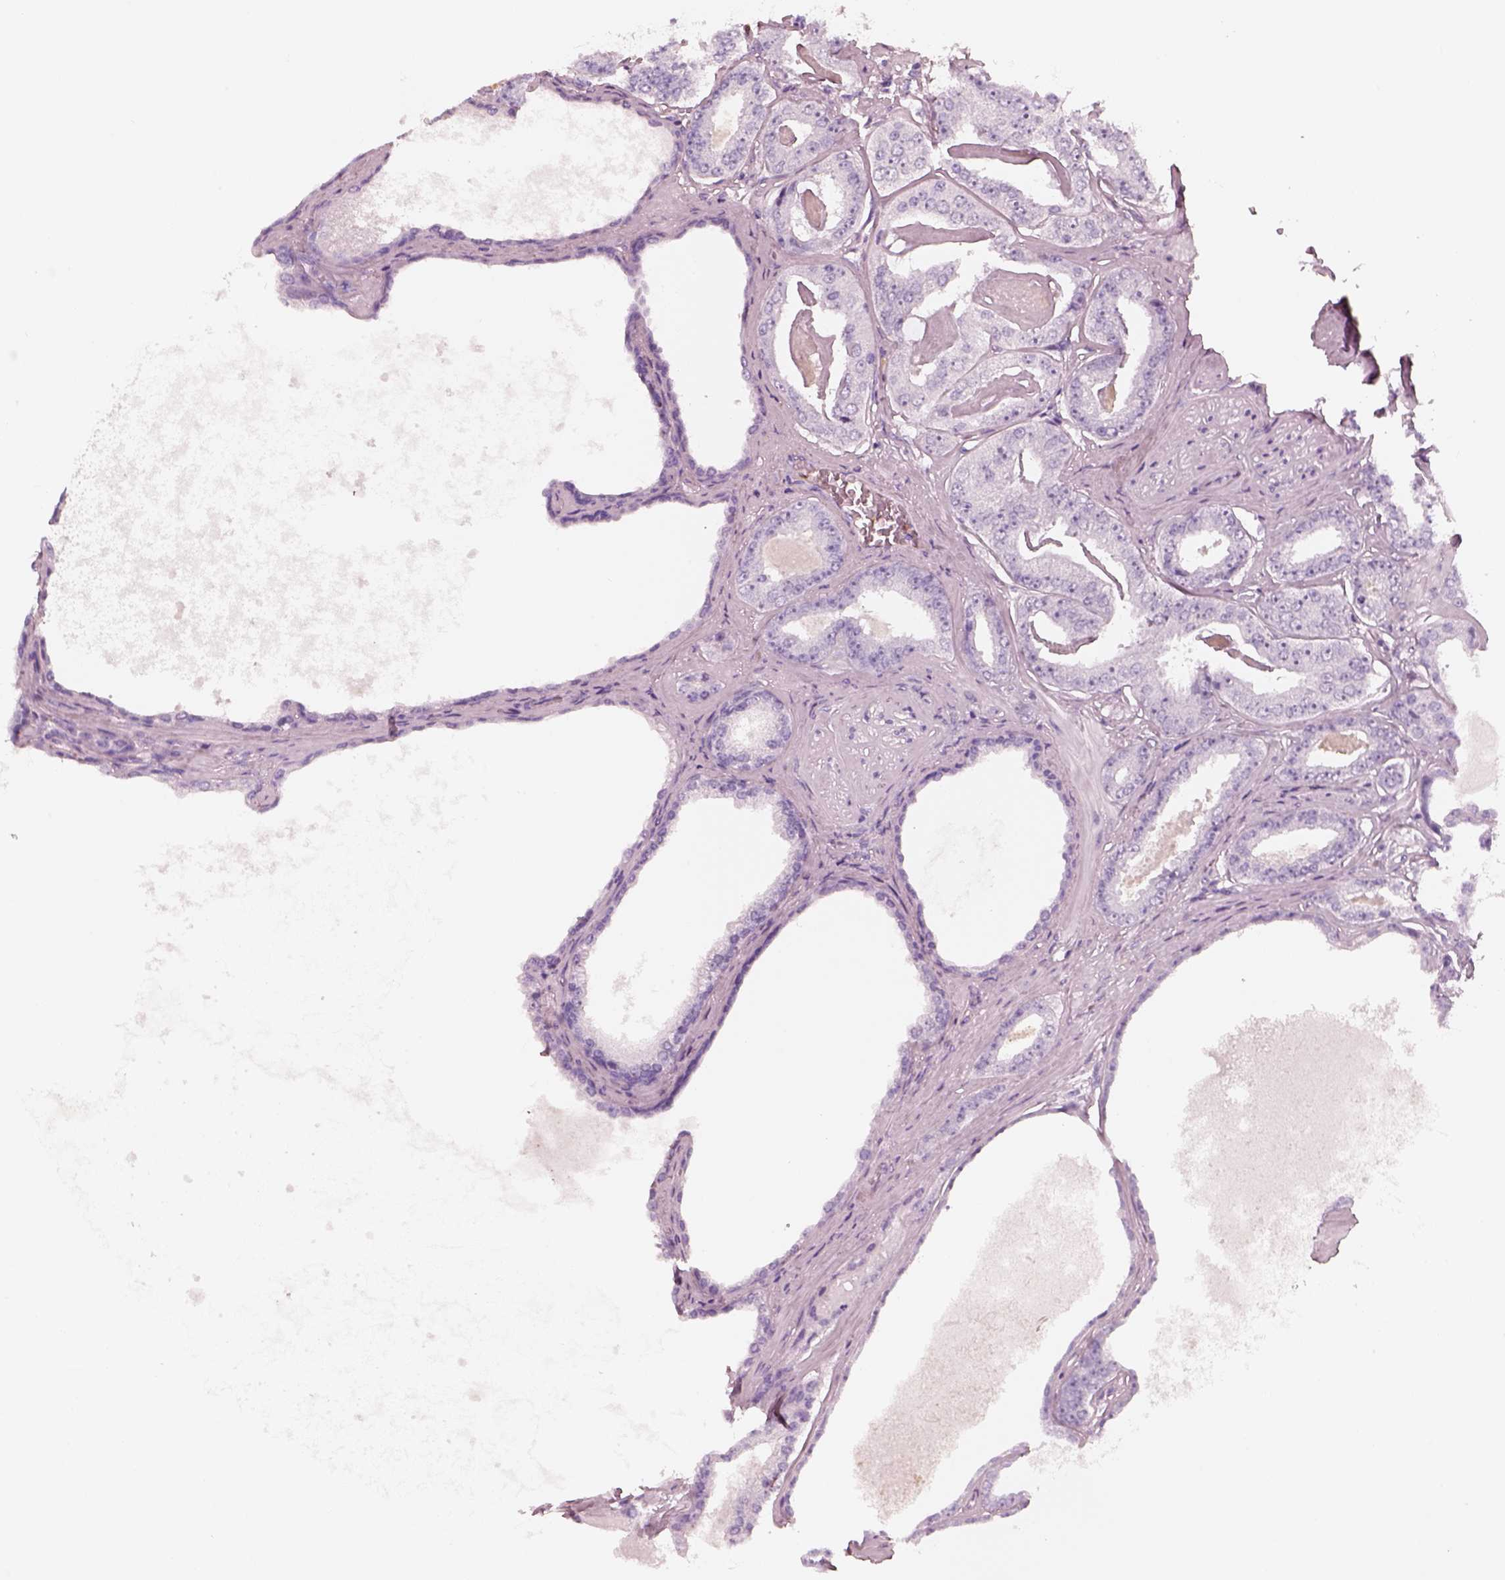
{"staining": {"intensity": "negative", "quantity": "none", "location": "none"}, "tissue": "prostate cancer", "cell_type": "Tumor cells", "image_type": "cancer", "snomed": [{"axis": "morphology", "description": "Adenocarcinoma, NOS"}, {"axis": "topography", "description": "Prostate"}], "caption": "Tumor cells are negative for protein expression in human adenocarcinoma (prostate).", "gene": "ELANE", "patient": {"sex": "male", "age": 64}}